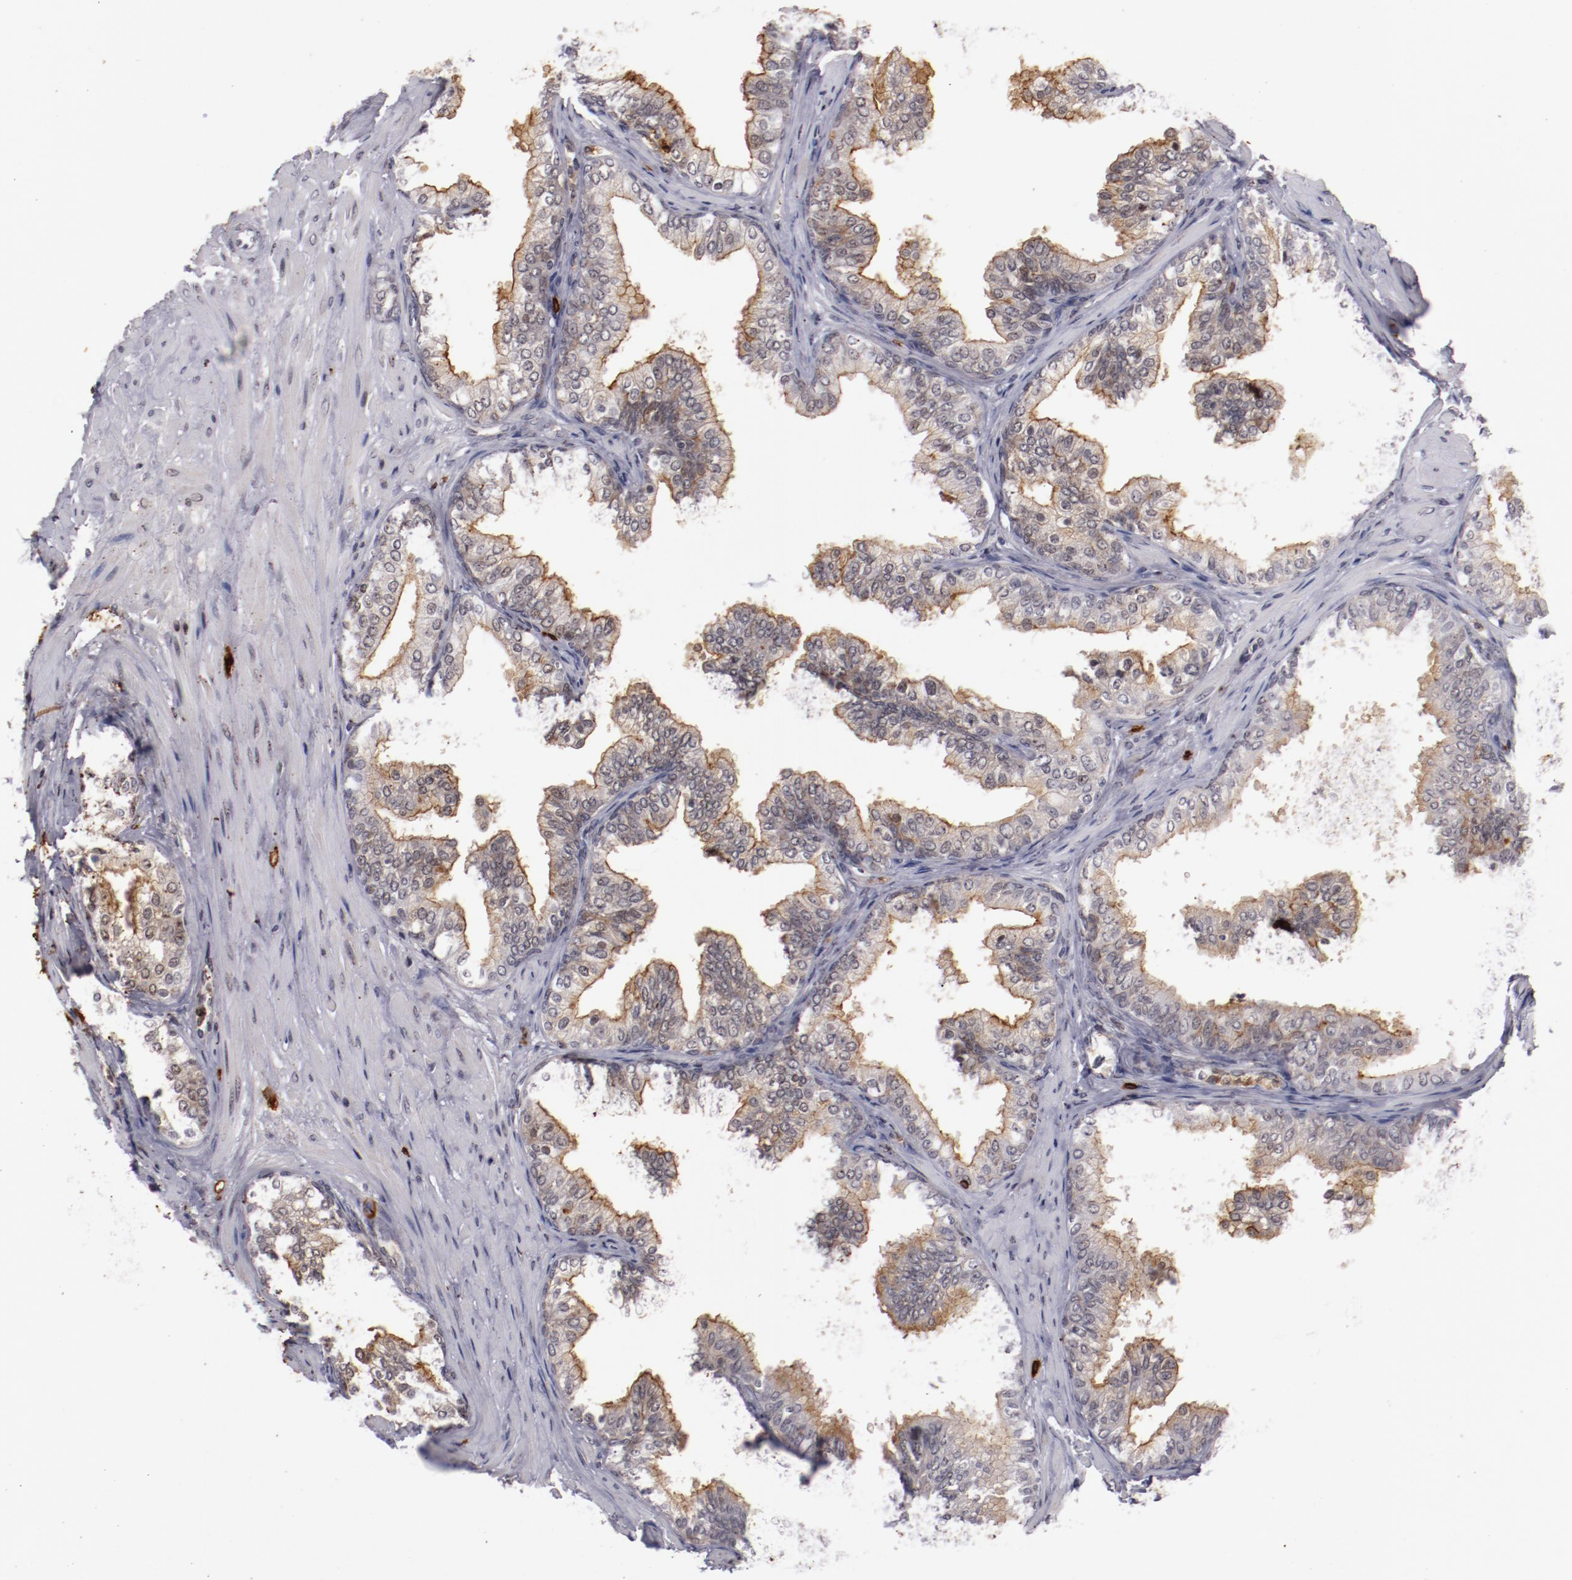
{"staining": {"intensity": "moderate", "quantity": "25%-75%", "location": "cytoplasmic/membranous"}, "tissue": "prostate", "cell_type": "Glandular cells", "image_type": "normal", "snomed": [{"axis": "morphology", "description": "Normal tissue, NOS"}, {"axis": "topography", "description": "Prostate"}], "caption": "A medium amount of moderate cytoplasmic/membranous positivity is present in approximately 25%-75% of glandular cells in unremarkable prostate. The protein is shown in brown color, while the nuclei are stained blue.", "gene": "STX3", "patient": {"sex": "male", "age": 60}}